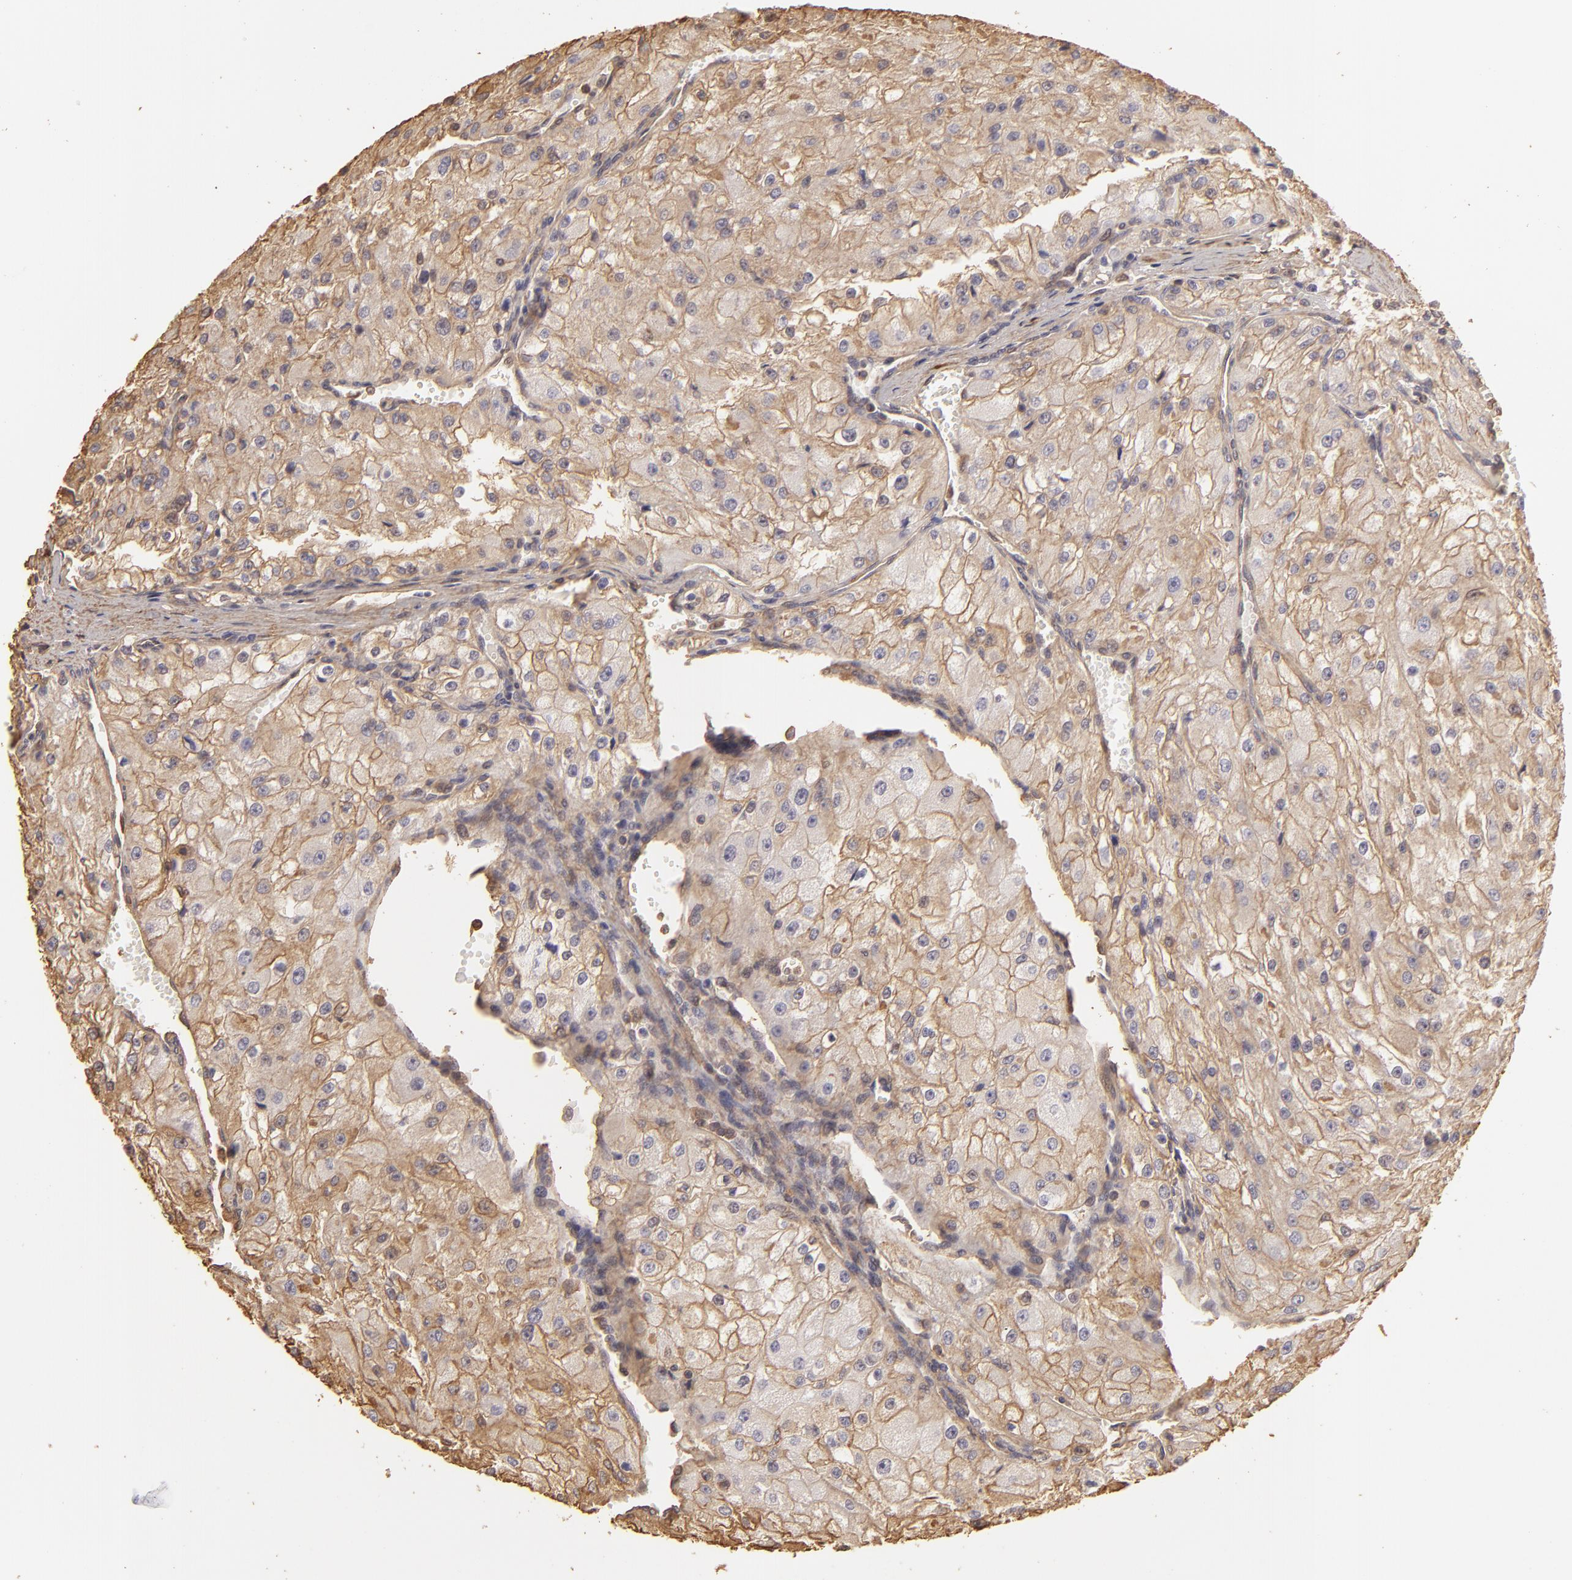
{"staining": {"intensity": "weak", "quantity": ">75%", "location": "cytoplasmic/membranous"}, "tissue": "renal cancer", "cell_type": "Tumor cells", "image_type": "cancer", "snomed": [{"axis": "morphology", "description": "Adenocarcinoma, NOS"}, {"axis": "topography", "description": "Kidney"}], "caption": "About >75% of tumor cells in human renal cancer show weak cytoplasmic/membranous protein expression as visualized by brown immunohistochemical staining.", "gene": "HSPB6", "patient": {"sex": "female", "age": 74}}